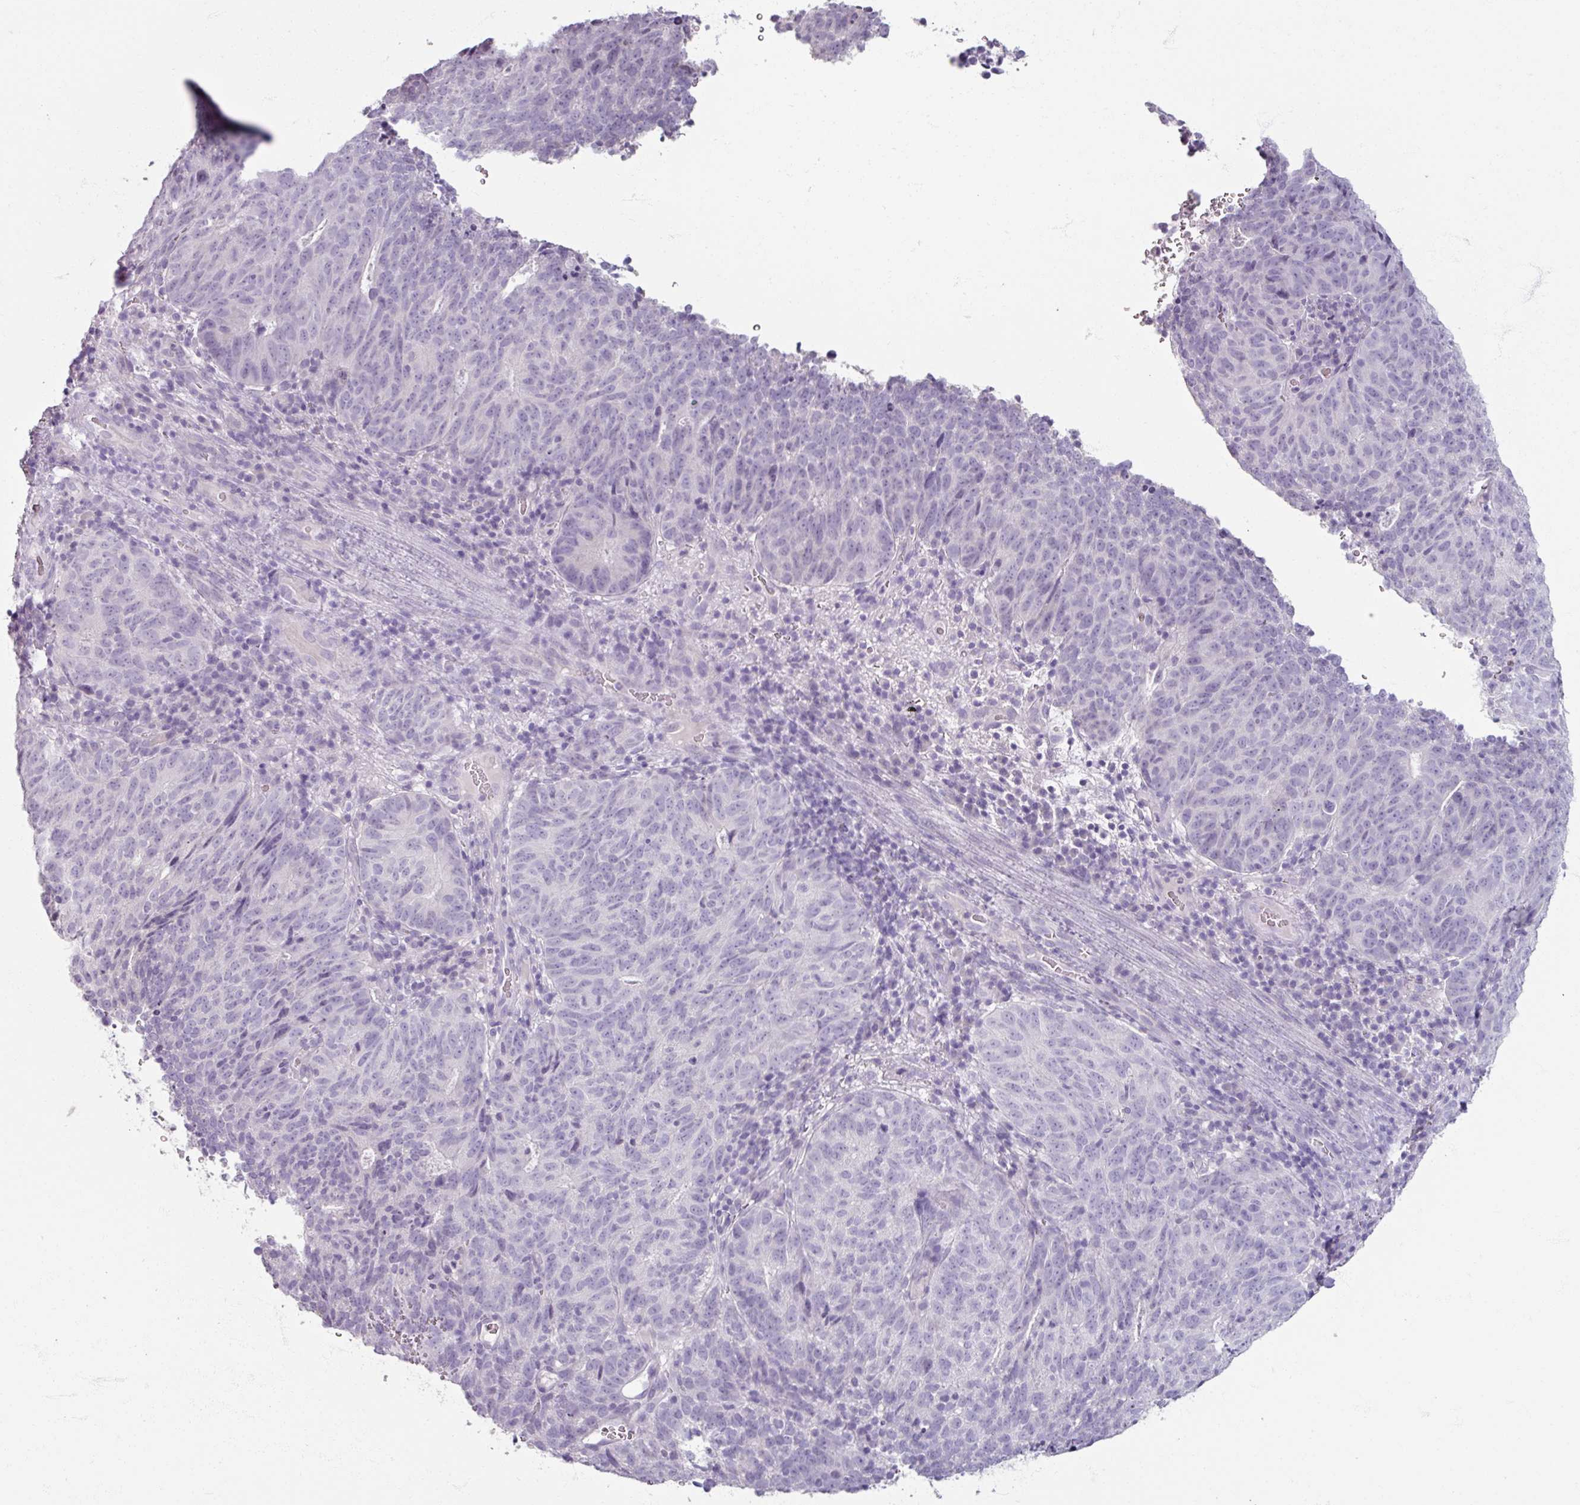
{"staining": {"intensity": "negative", "quantity": "none", "location": "none"}, "tissue": "cervical cancer", "cell_type": "Tumor cells", "image_type": "cancer", "snomed": [{"axis": "morphology", "description": "Adenocarcinoma, NOS"}, {"axis": "topography", "description": "Cervix"}], "caption": "High power microscopy image of an IHC photomicrograph of cervical adenocarcinoma, revealing no significant expression in tumor cells. (Stains: DAB (3,3'-diaminobenzidine) immunohistochemistry (IHC) with hematoxylin counter stain, Microscopy: brightfield microscopy at high magnification).", "gene": "TG", "patient": {"sex": "female", "age": 38}}